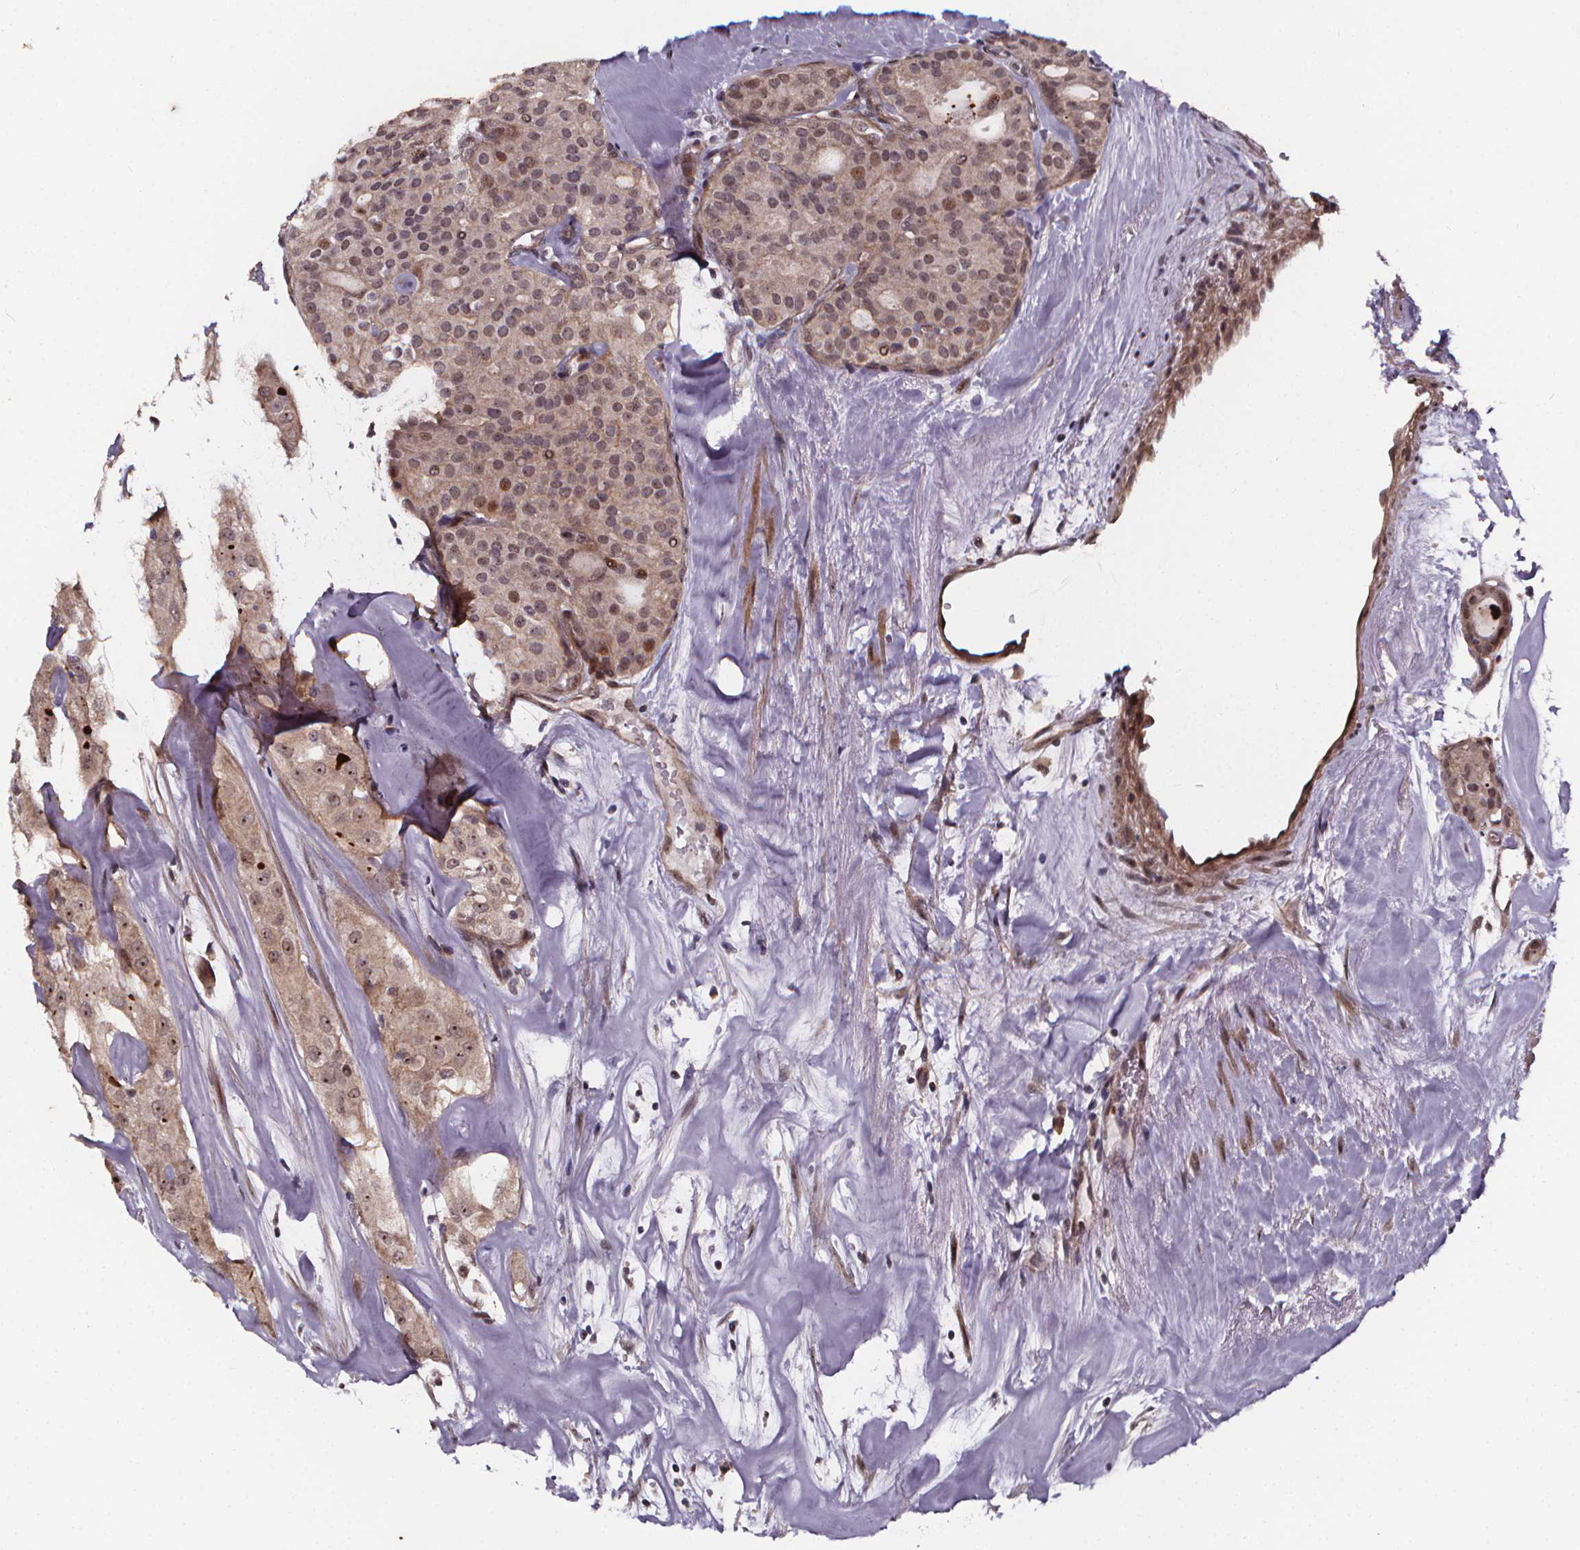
{"staining": {"intensity": "weak", "quantity": "25%-75%", "location": "nuclear"}, "tissue": "thyroid cancer", "cell_type": "Tumor cells", "image_type": "cancer", "snomed": [{"axis": "morphology", "description": "Follicular adenoma carcinoma, NOS"}, {"axis": "topography", "description": "Thyroid gland"}], "caption": "Immunohistochemistry (IHC) of human follicular adenoma carcinoma (thyroid) shows low levels of weak nuclear positivity in approximately 25%-75% of tumor cells.", "gene": "DDIT3", "patient": {"sex": "male", "age": 75}}